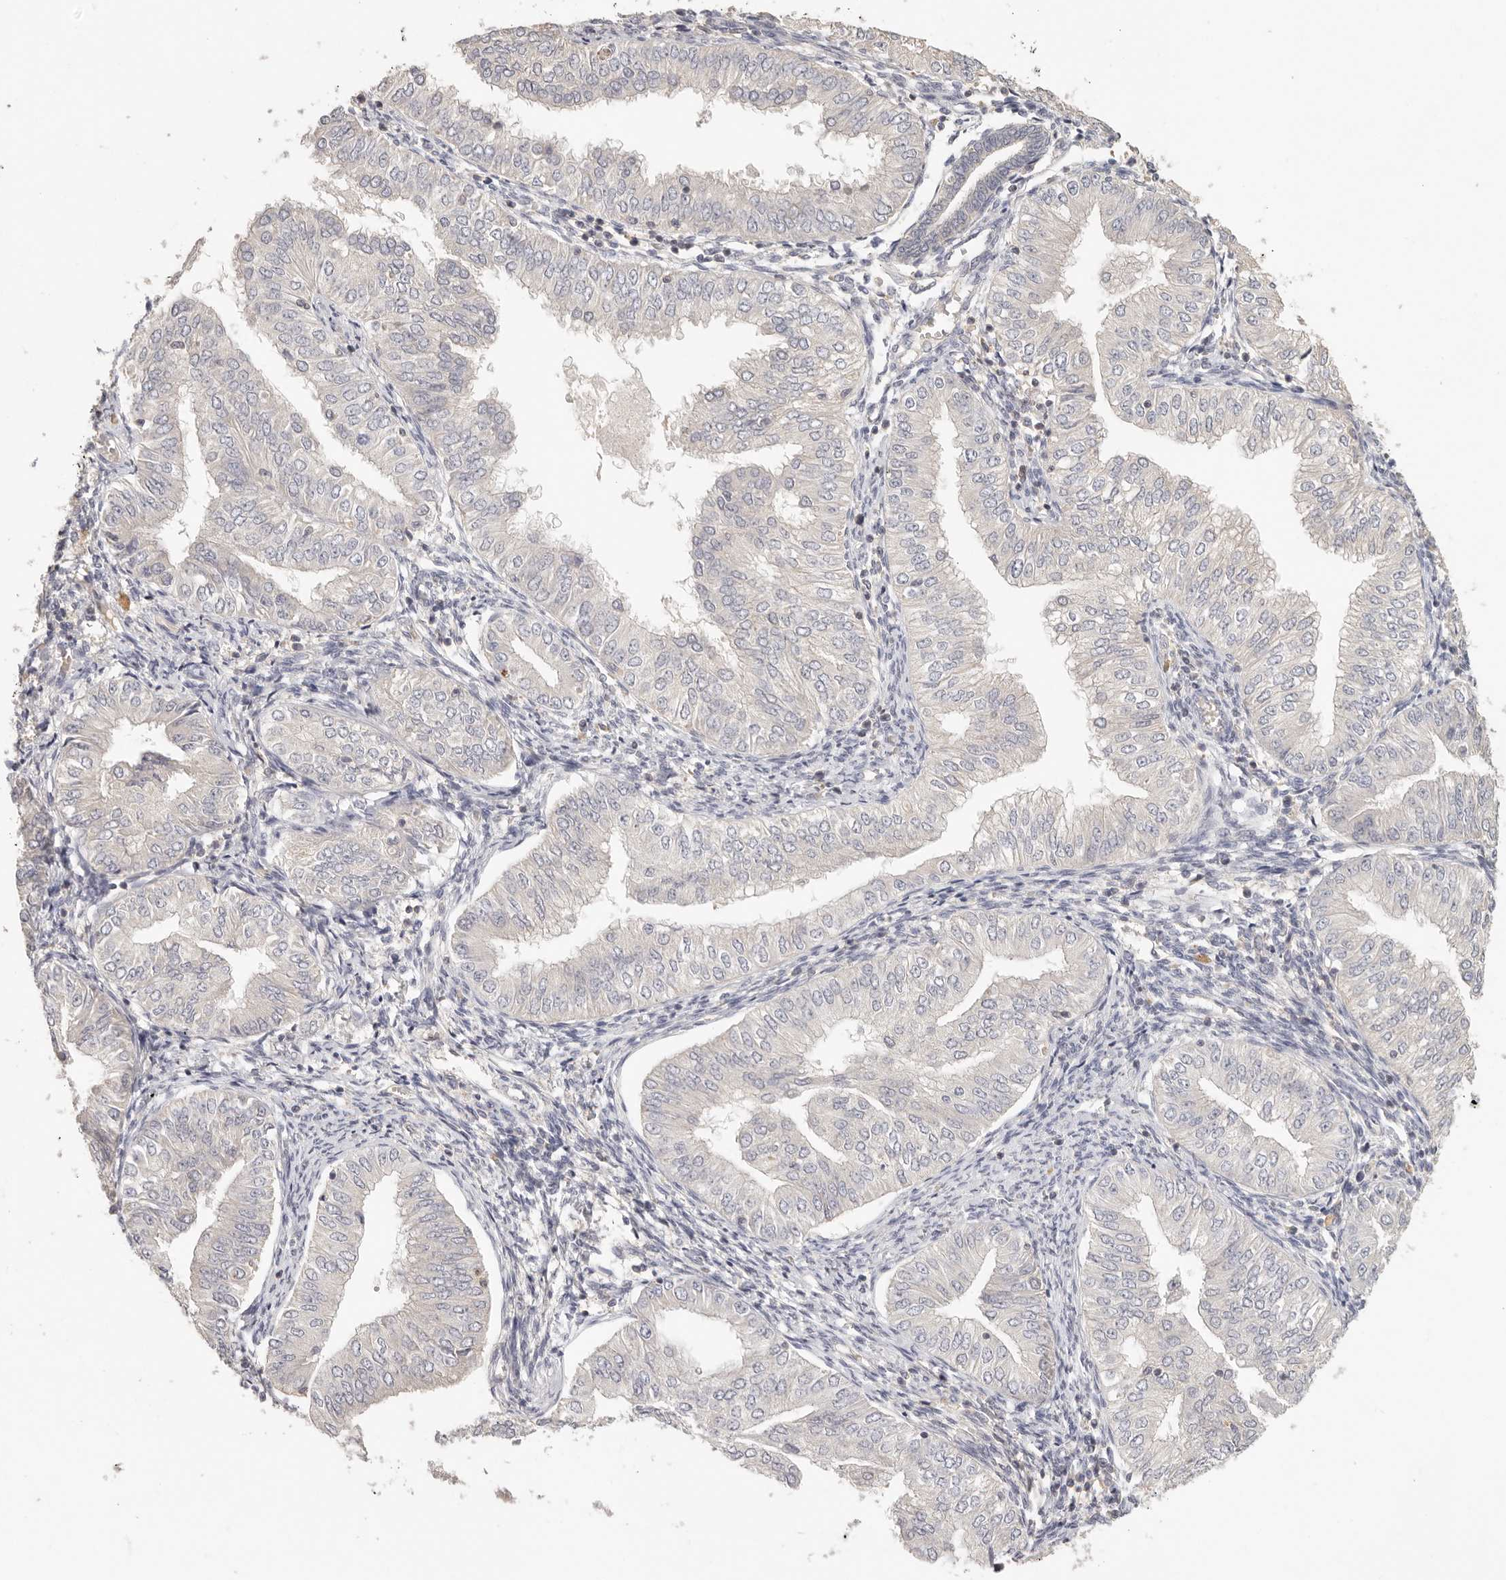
{"staining": {"intensity": "negative", "quantity": "none", "location": "none"}, "tissue": "endometrial cancer", "cell_type": "Tumor cells", "image_type": "cancer", "snomed": [{"axis": "morphology", "description": "Normal tissue, NOS"}, {"axis": "morphology", "description": "Adenocarcinoma, NOS"}, {"axis": "topography", "description": "Endometrium"}], "caption": "Immunohistochemical staining of endometrial adenocarcinoma demonstrates no significant staining in tumor cells.", "gene": "CSK", "patient": {"sex": "female", "age": 53}}